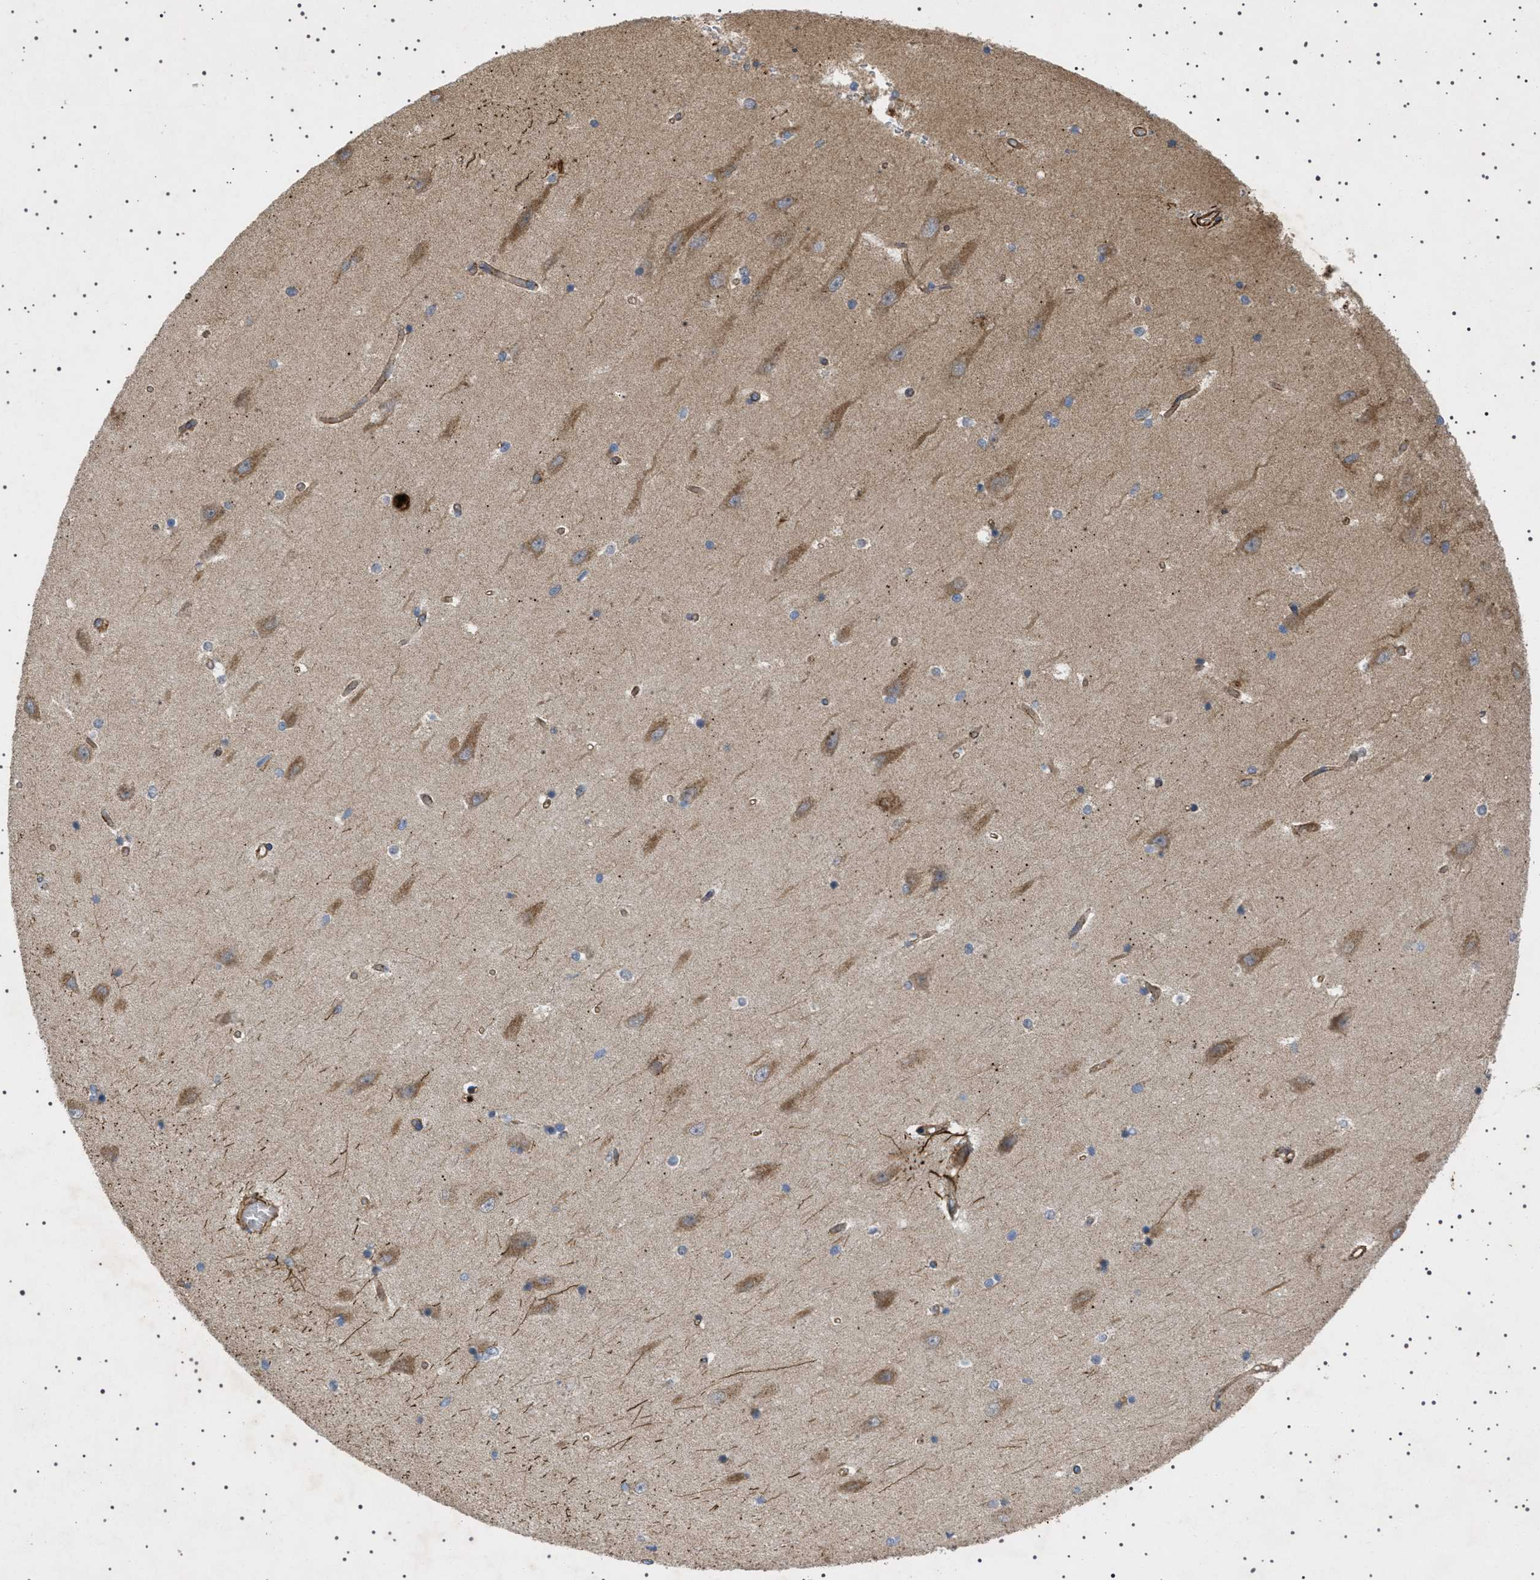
{"staining": {"intensity": "moderate", "quantity": "25%-75%", "location": "cytoplasmic/membranous"}, "tissue": "hippocampus", "cell_type": "Glial cells", "image_type": "normal", "snomed": [{"axis": "morphology", "description": "Normal tissue, NOS"}, {"axis": "topography", "description": "Hippocampus"}], "caption": "Immunohistochemistry photomicrograph of benign hippocampus stained for a protein (brown), which shows medium levels of moderate cytoplasmic/membranous expression in approximately 25%-75% of glial cells.", "gene": "CCDC186", "patient": {"sex": "male", "age": 45}}